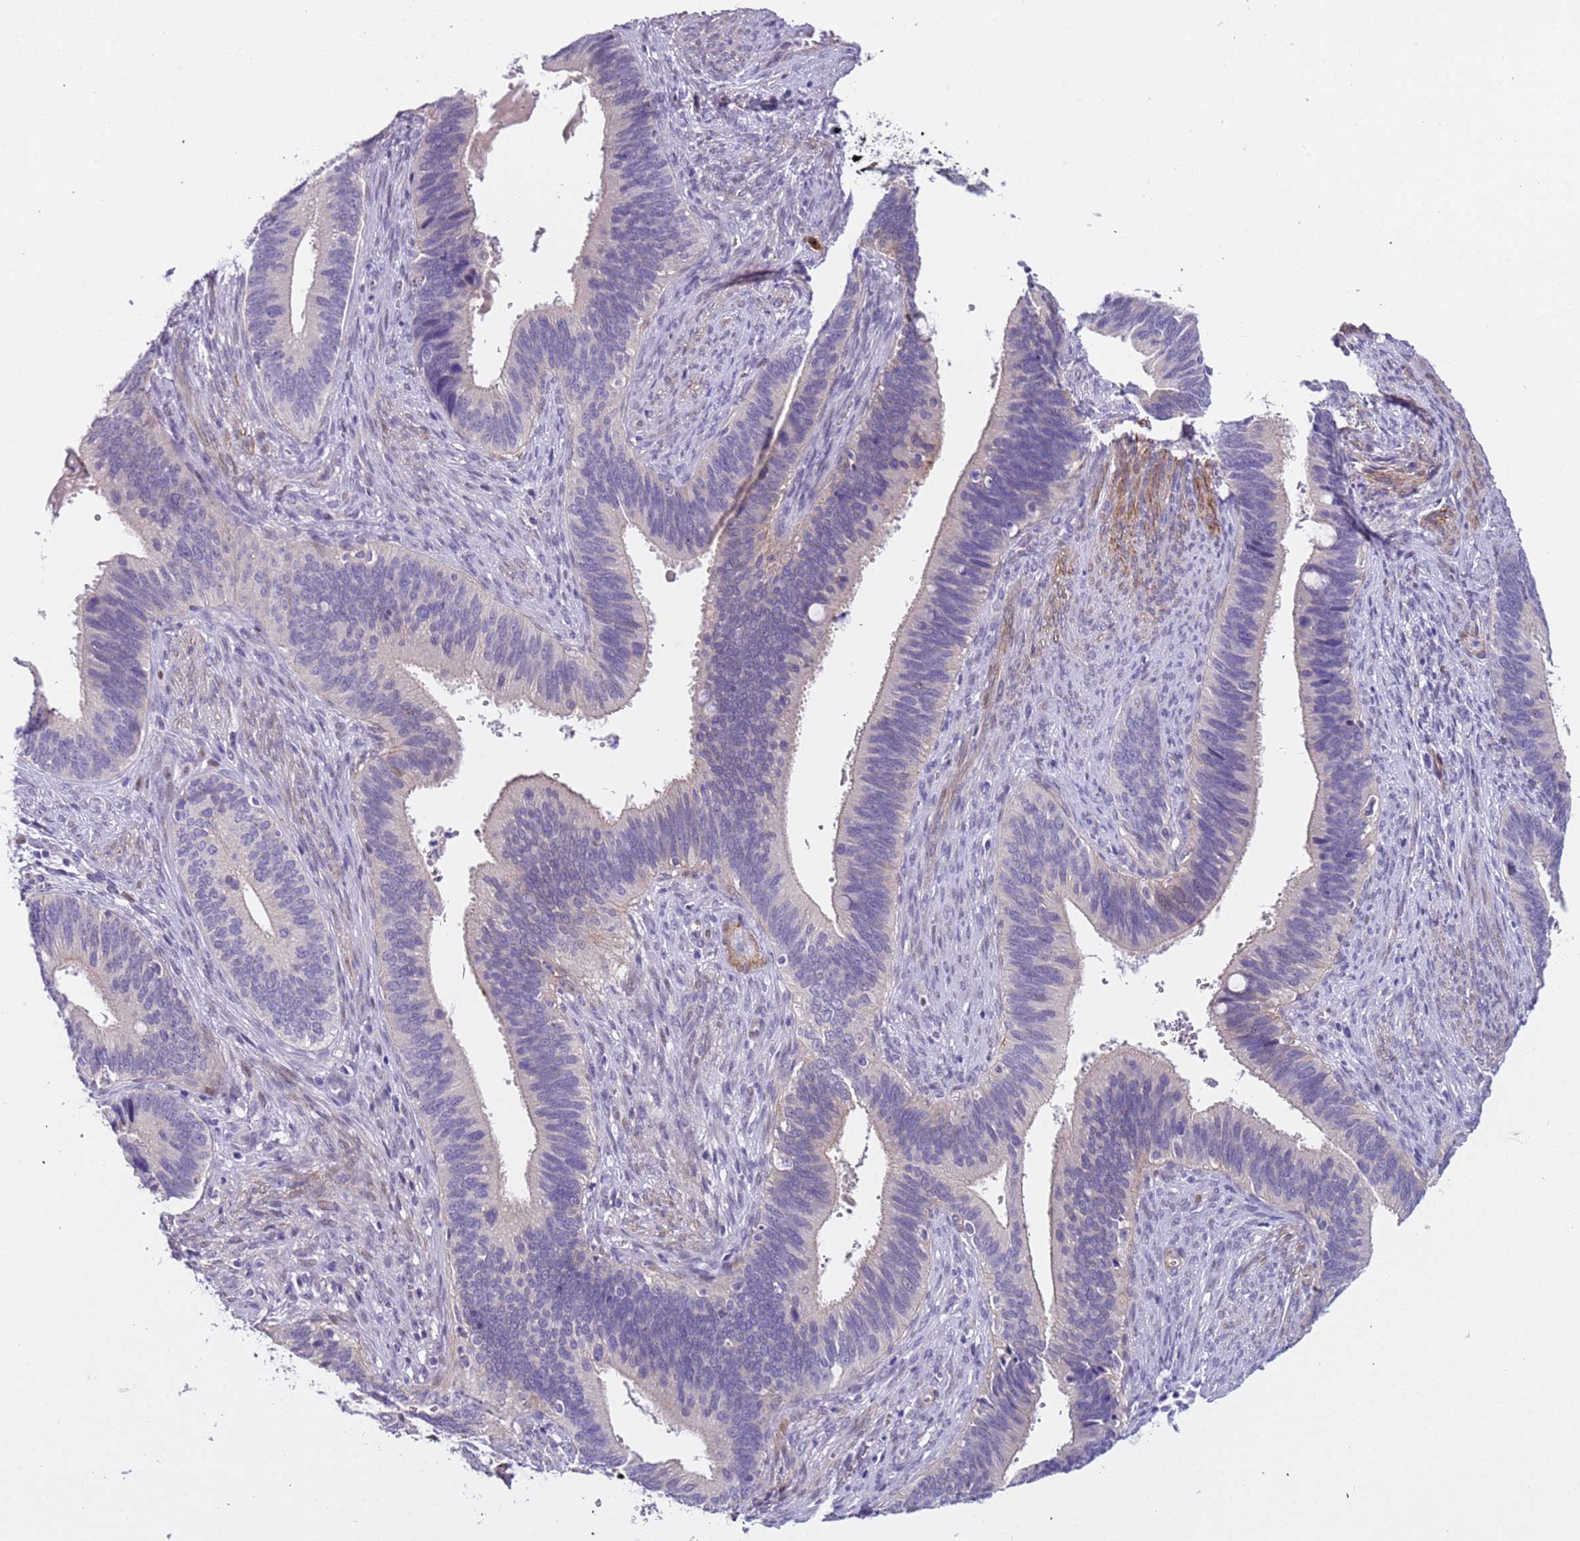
{"staining": {"intensity": "negative", "quantity": "none", "location": "none"}, "tissue": "cervical cancer", "cell_type": "Tumor cells", "image_type": "cancer", "snomed": [{"axis": "morphology", "description": "Adenocarcinoma, NOS"}, {"axis": "topography", "description": "Cervix"}], "caption": "An immunohistochemistry histopathology image of adenocarcinoma (cervical) is shown. There is no staining in tumor cells of adenocarcinoma (cervical).", "gene": "PLEKHH1", "patient": {"sex": "female", "age": 42}}